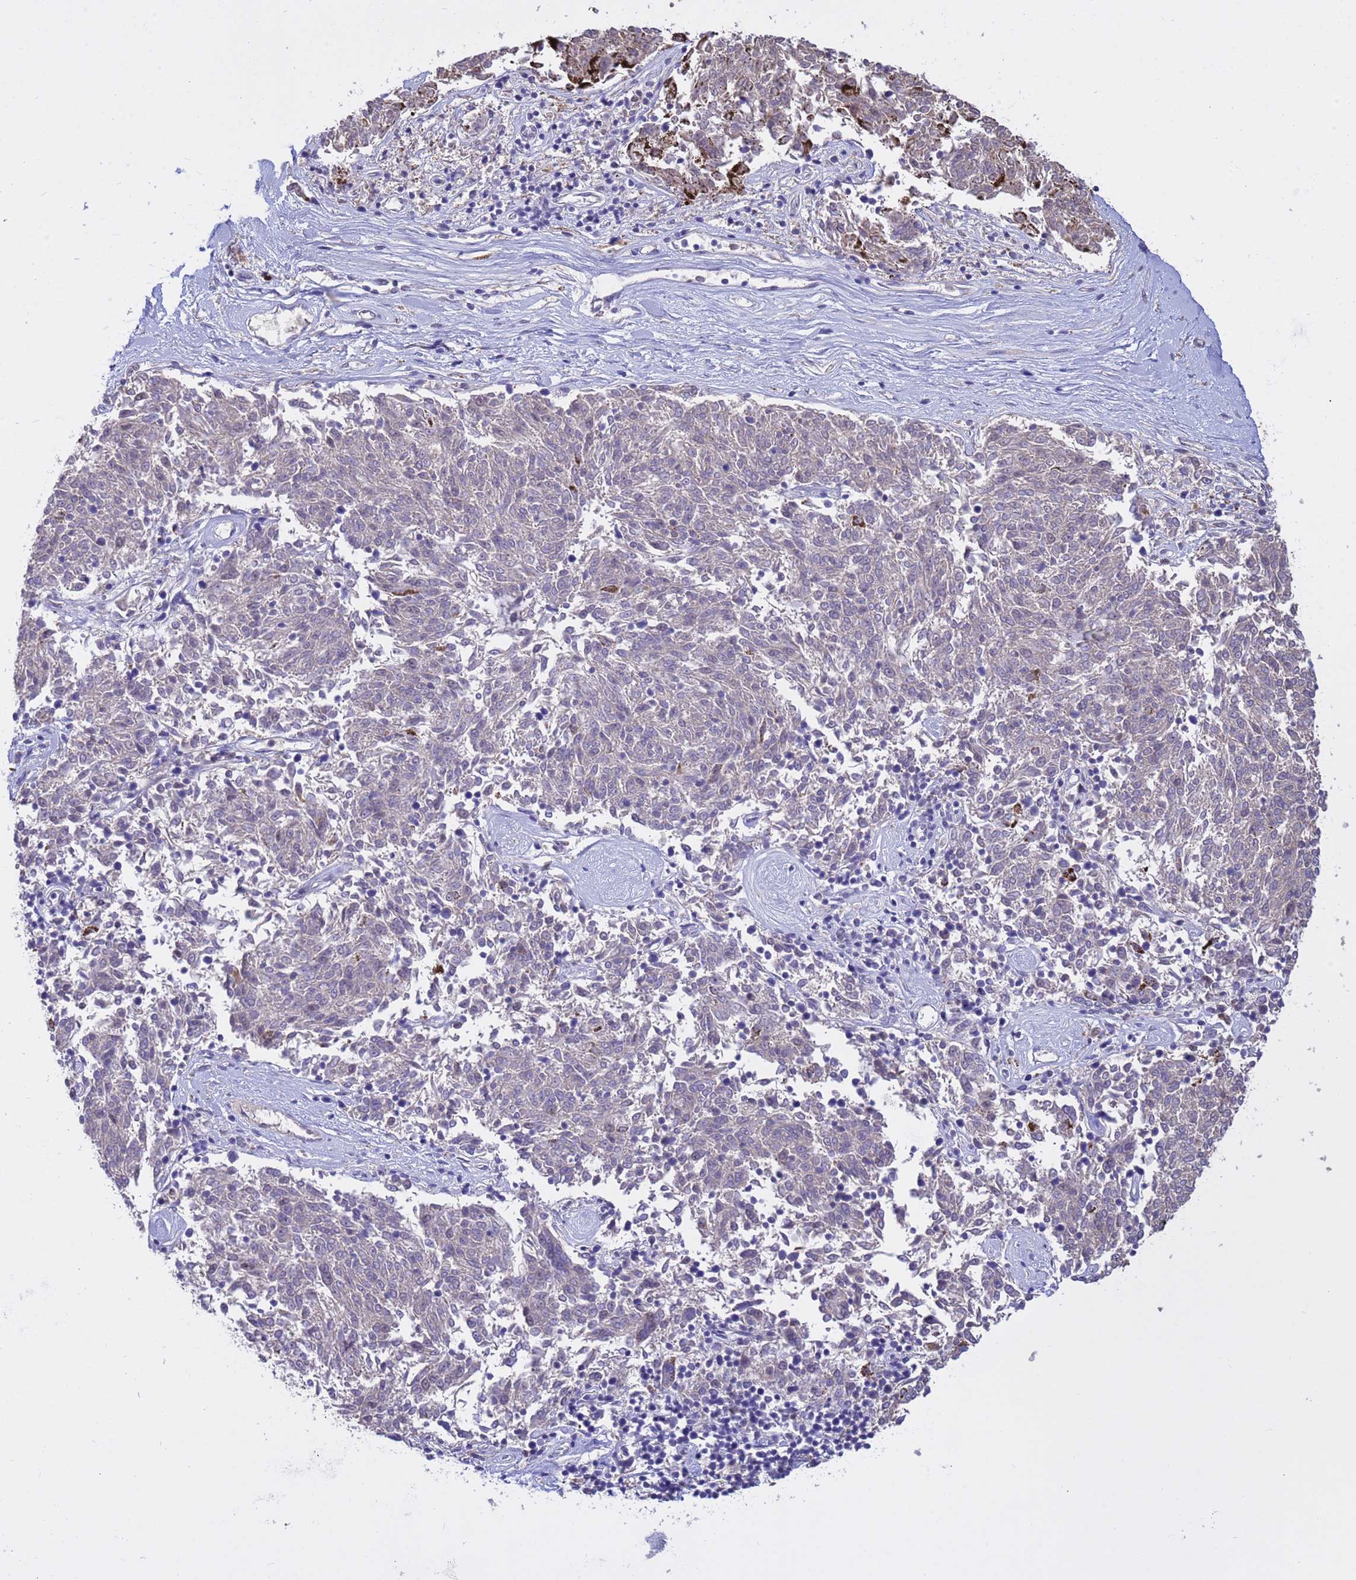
{"staining": {"intensity": "weak", "quantity": "<25%", "location": "cytoplasmic/membranous"}, "tissue": "melanoma", "cell_type": "Tumor cells", "image_type": "cancer", "snomed": [{"axis": "morphology", "description": "Malignant melanoma, NOS"}, {"axis": "topography", "description": "Skin"}], "caption": "A micrograph of melanoma stained for a protein shows no brown staining in tumor cells.", "gene": "TUBGCP3", "patient": {"sex": "female", "age": 72}}